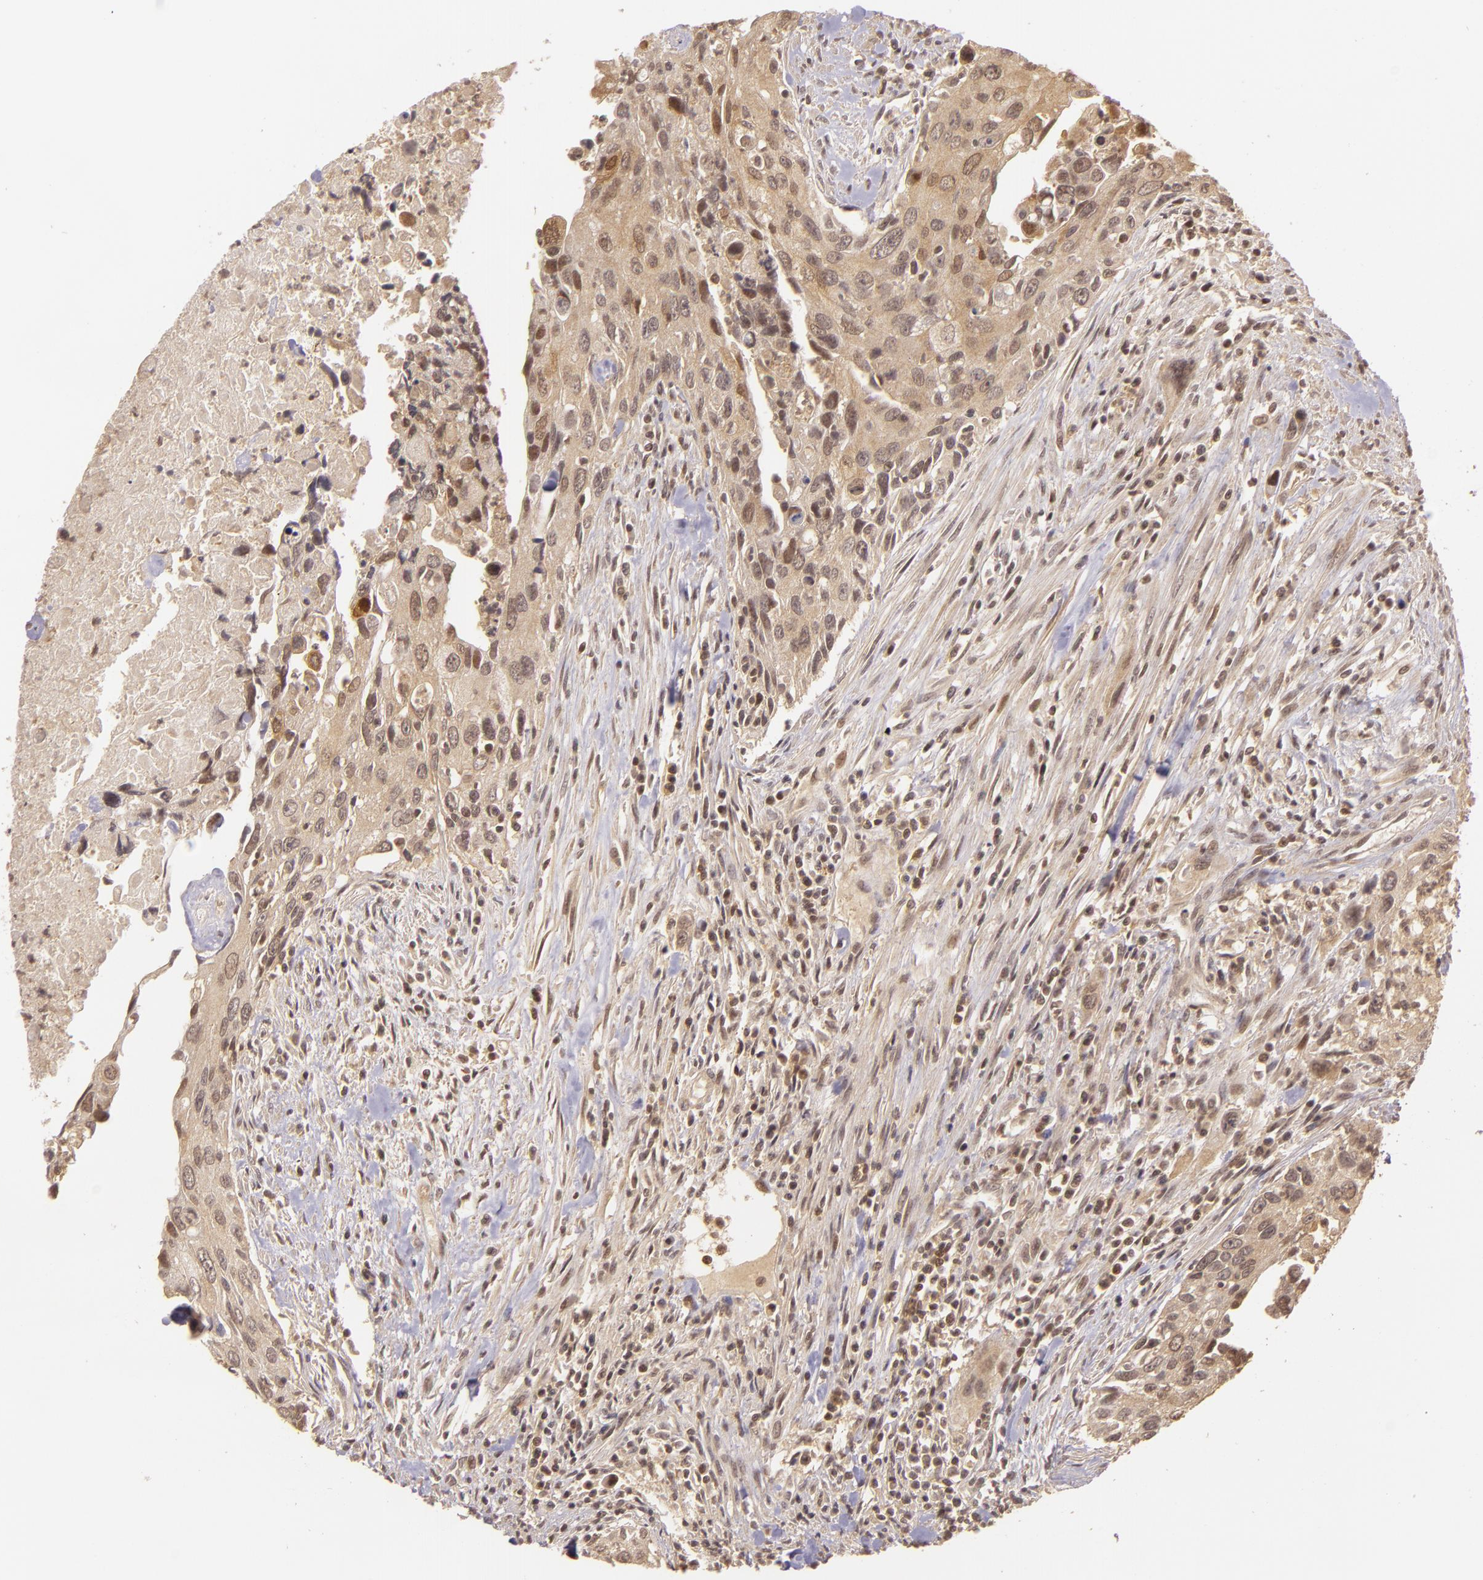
{"staining": {"intensity": "weak", "quantity": ">75%", "location": "cytoplasmic/membranous"}, "tissue": "urothelial cancer", "cell_type": "Tumor cells", "image_type": "cancer", "snomed": [{"axis": "morphology", "description": "Urothelial carcinoma, High grade"}, {"axis": "topography", "description": "Urinary bladder"}], "caption": "Urothelial cancer stained for a protein (brown) shows weak cytoplasmic/membranous positive positivity in about >75% of tumor cells.", "gene": "TXNRD2", "patient": {"sex": "male", "age": 71}}